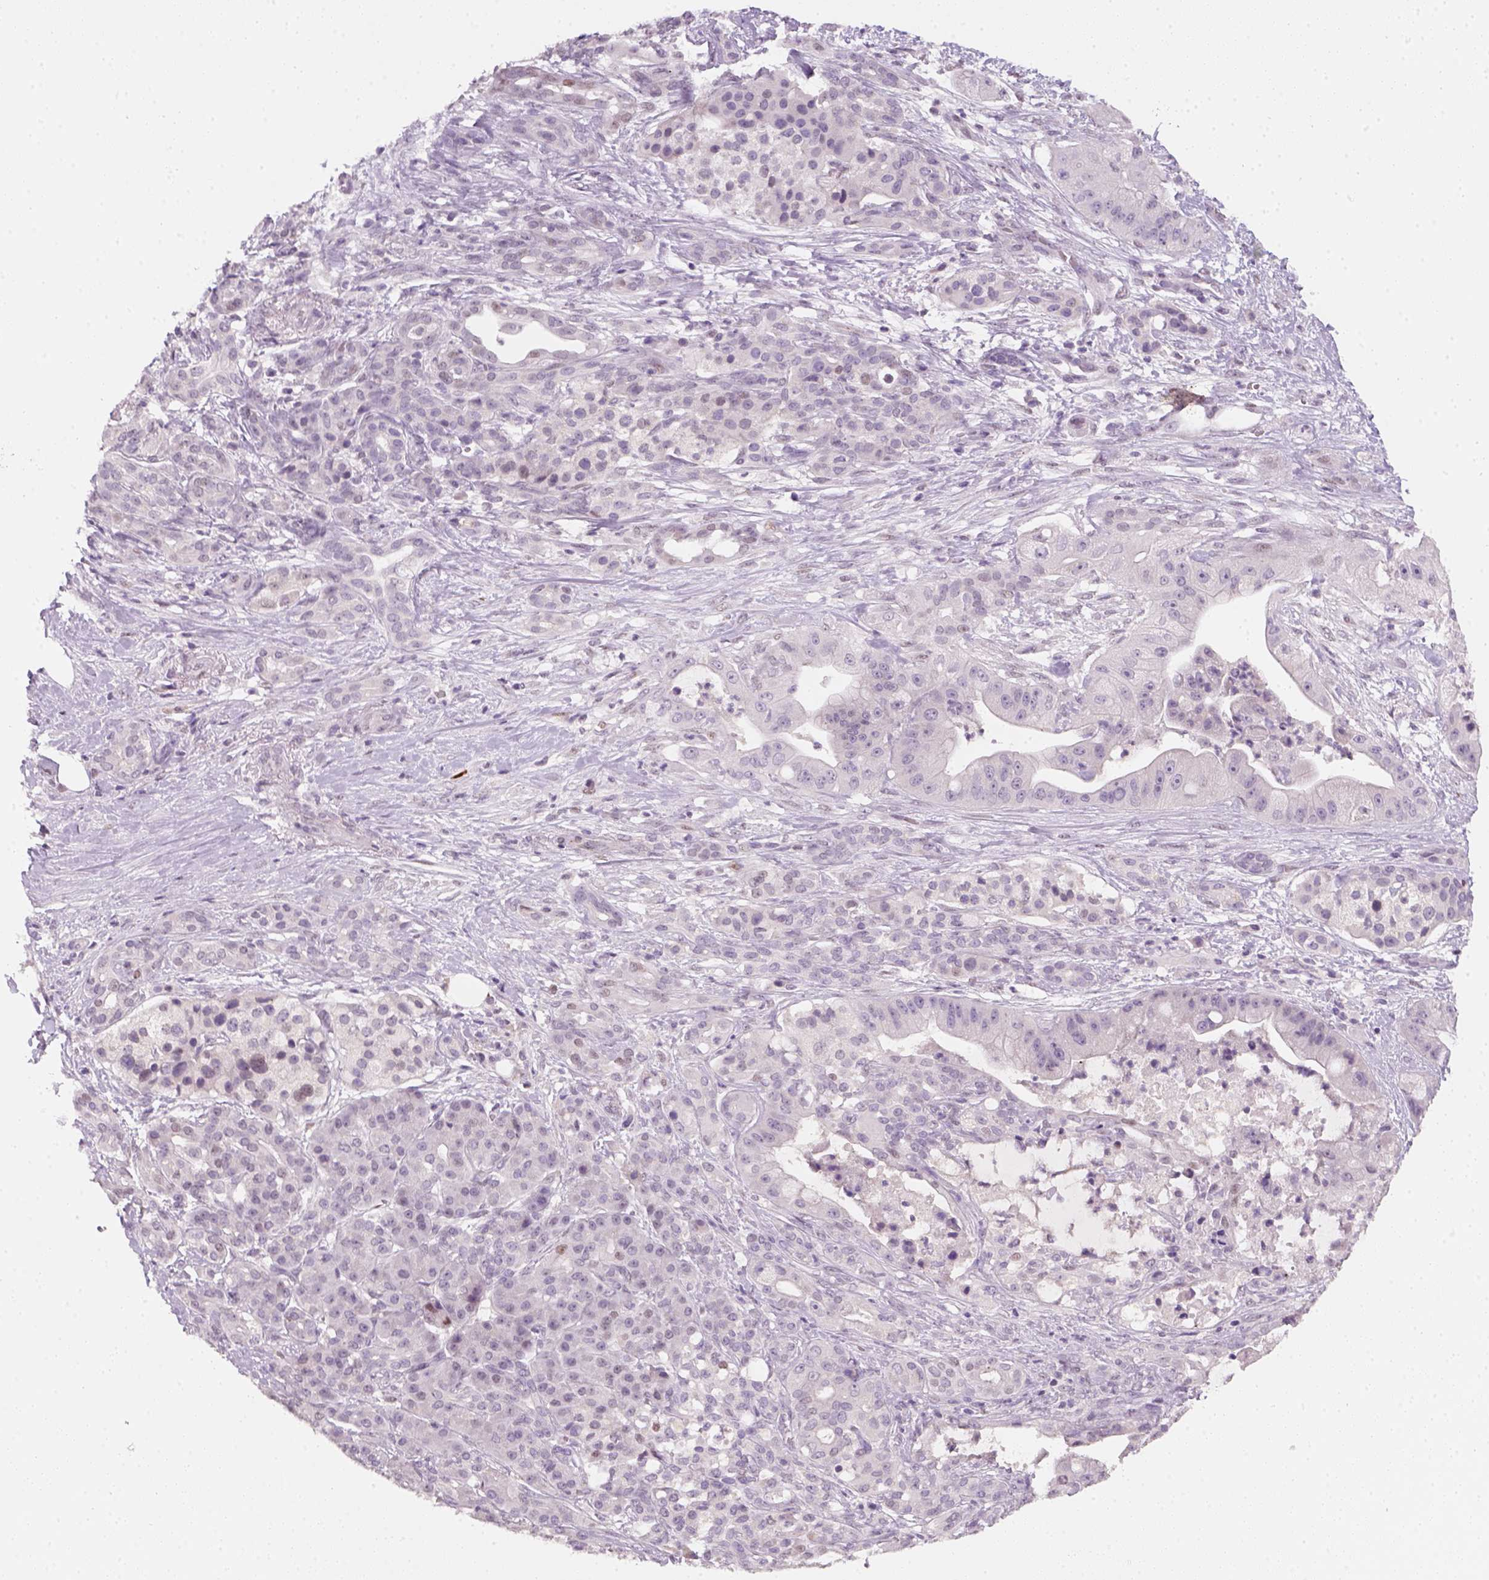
{"staining": {"intensity": "negative", "quantity": "none", "location": "none"}, "tissue": "pancreatic cancer", "cell_type": "Tumor cells", "image_type": "cancer", "snomed": [{"axis": "morphology", "description": "Normal tissue, NOS"}, {"axis": "morphology", "description": "Inflammation, NOS"}, {"axis": "morphology", "description": "Adenocarcinoma, NOS"}, {"axis": "topography", "description": "Pancreas"}], "caption": "This histopathology image is of pancreatic adenocarcinoma stained with IHC to label a protein in brown with the nuclei are counter-stained blue. There is no positivity in tumor cells.", "gene": "TP53", "patient": {"sex": "male", "age": 57}}